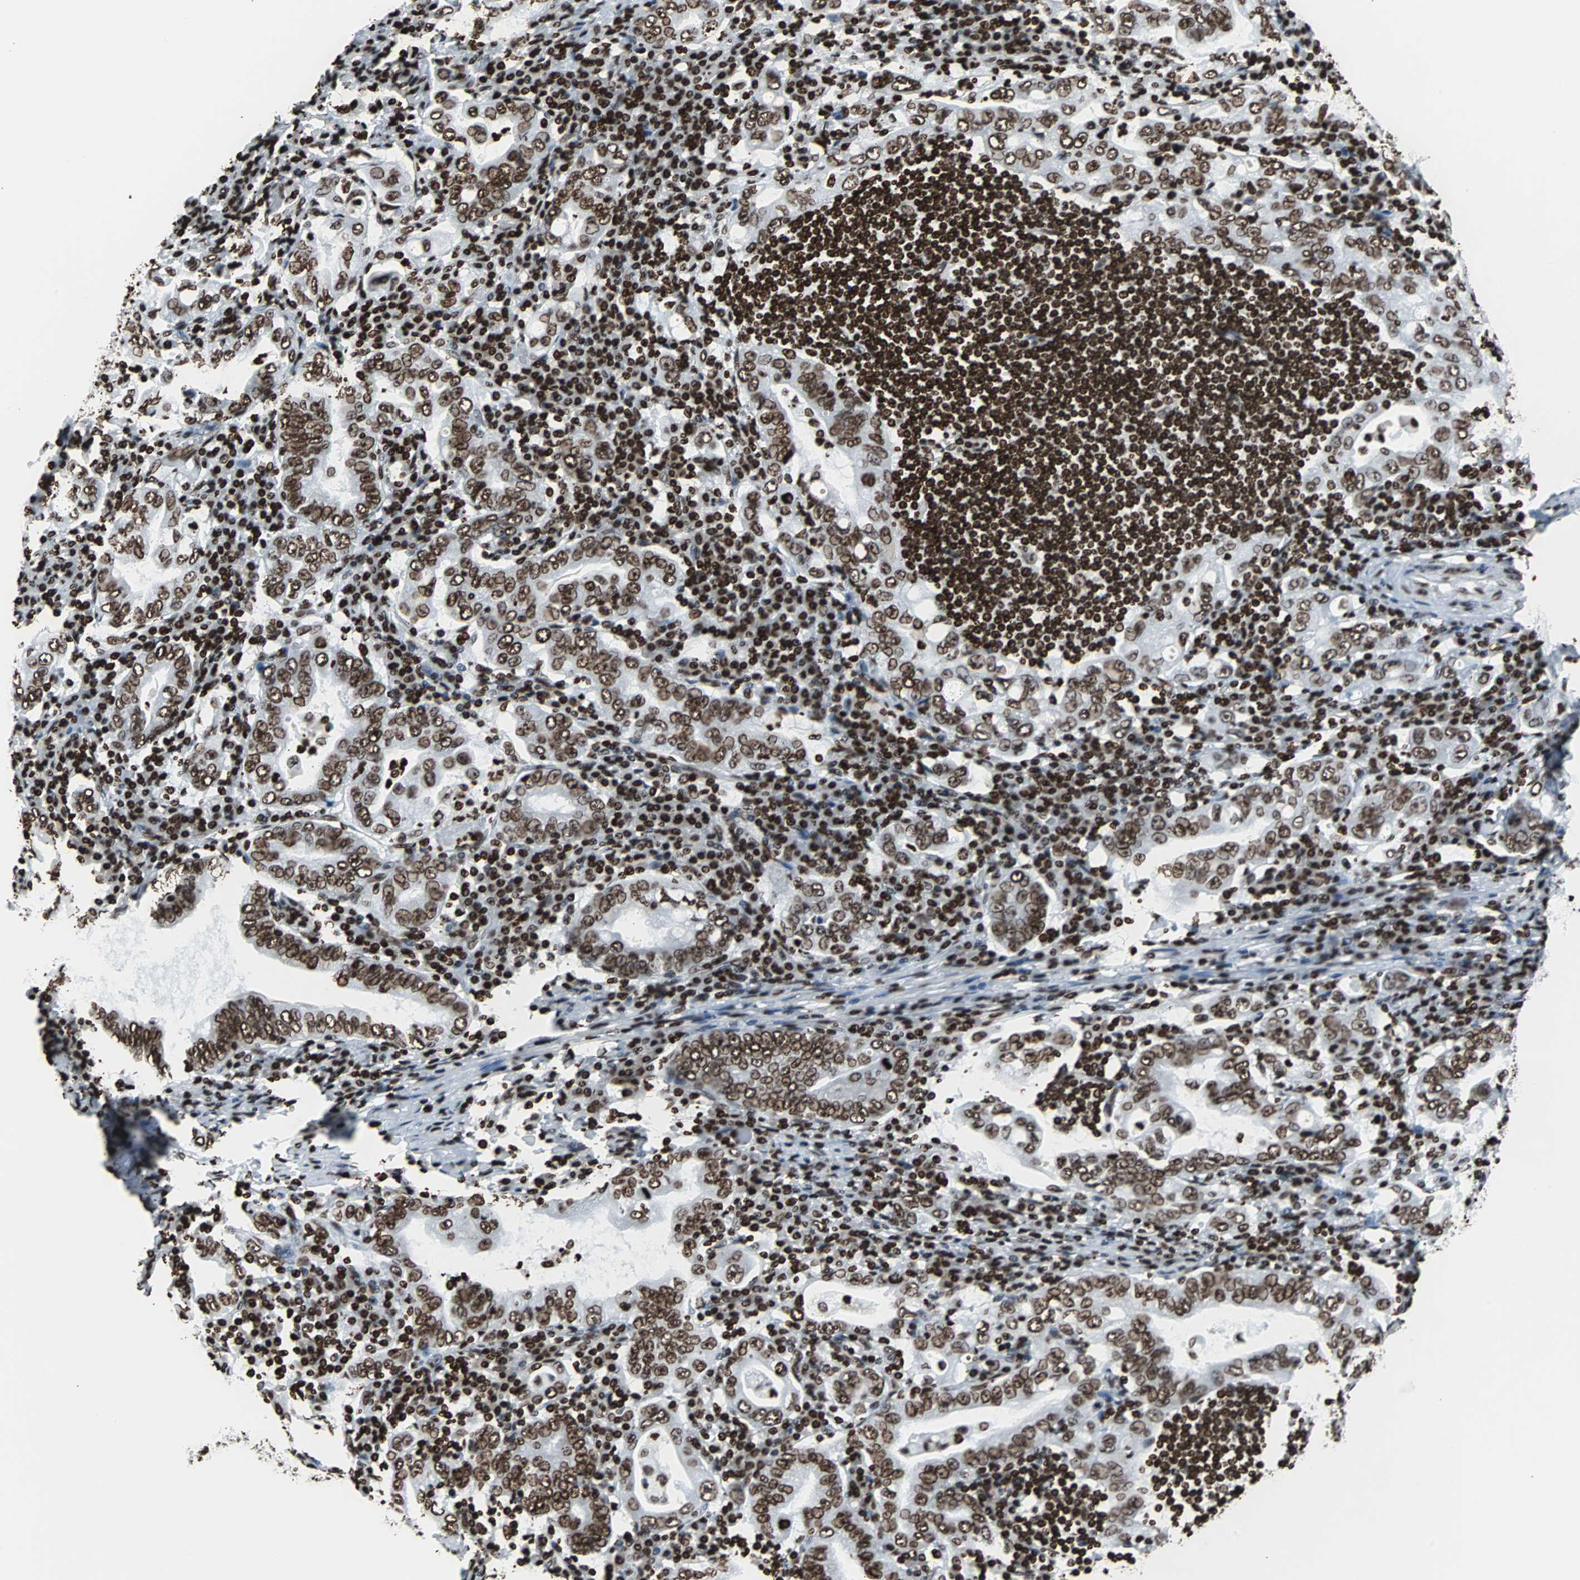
{"staining": {"intensity": "strong", "quantity": ">75%", "location": "nuclear"}, "tissue": "stomach cancer", "cell_type": "Tumor cells", "image_type": "cancer", "snomed": [{"axis": "morphology", "description": "Normal tissue, NOS"}, {"axis": "morphology", "description": "Adenocarcinoma, NOS"}, {"axis": "topography", "description": "Esophagus"}, {"axis": "topography", "description": "Stomach, upper"}, {"axis": "topography", "description": "Peripheral nerve tissue"}], "caption": "Stomach adenocarcinoma was stained to show a protein in brown. There is high levels of strong nuclear positivity in about >75% of tumor cells.", "gene": "H2BC18", "patient": {"sex": "male", "age": 62}}